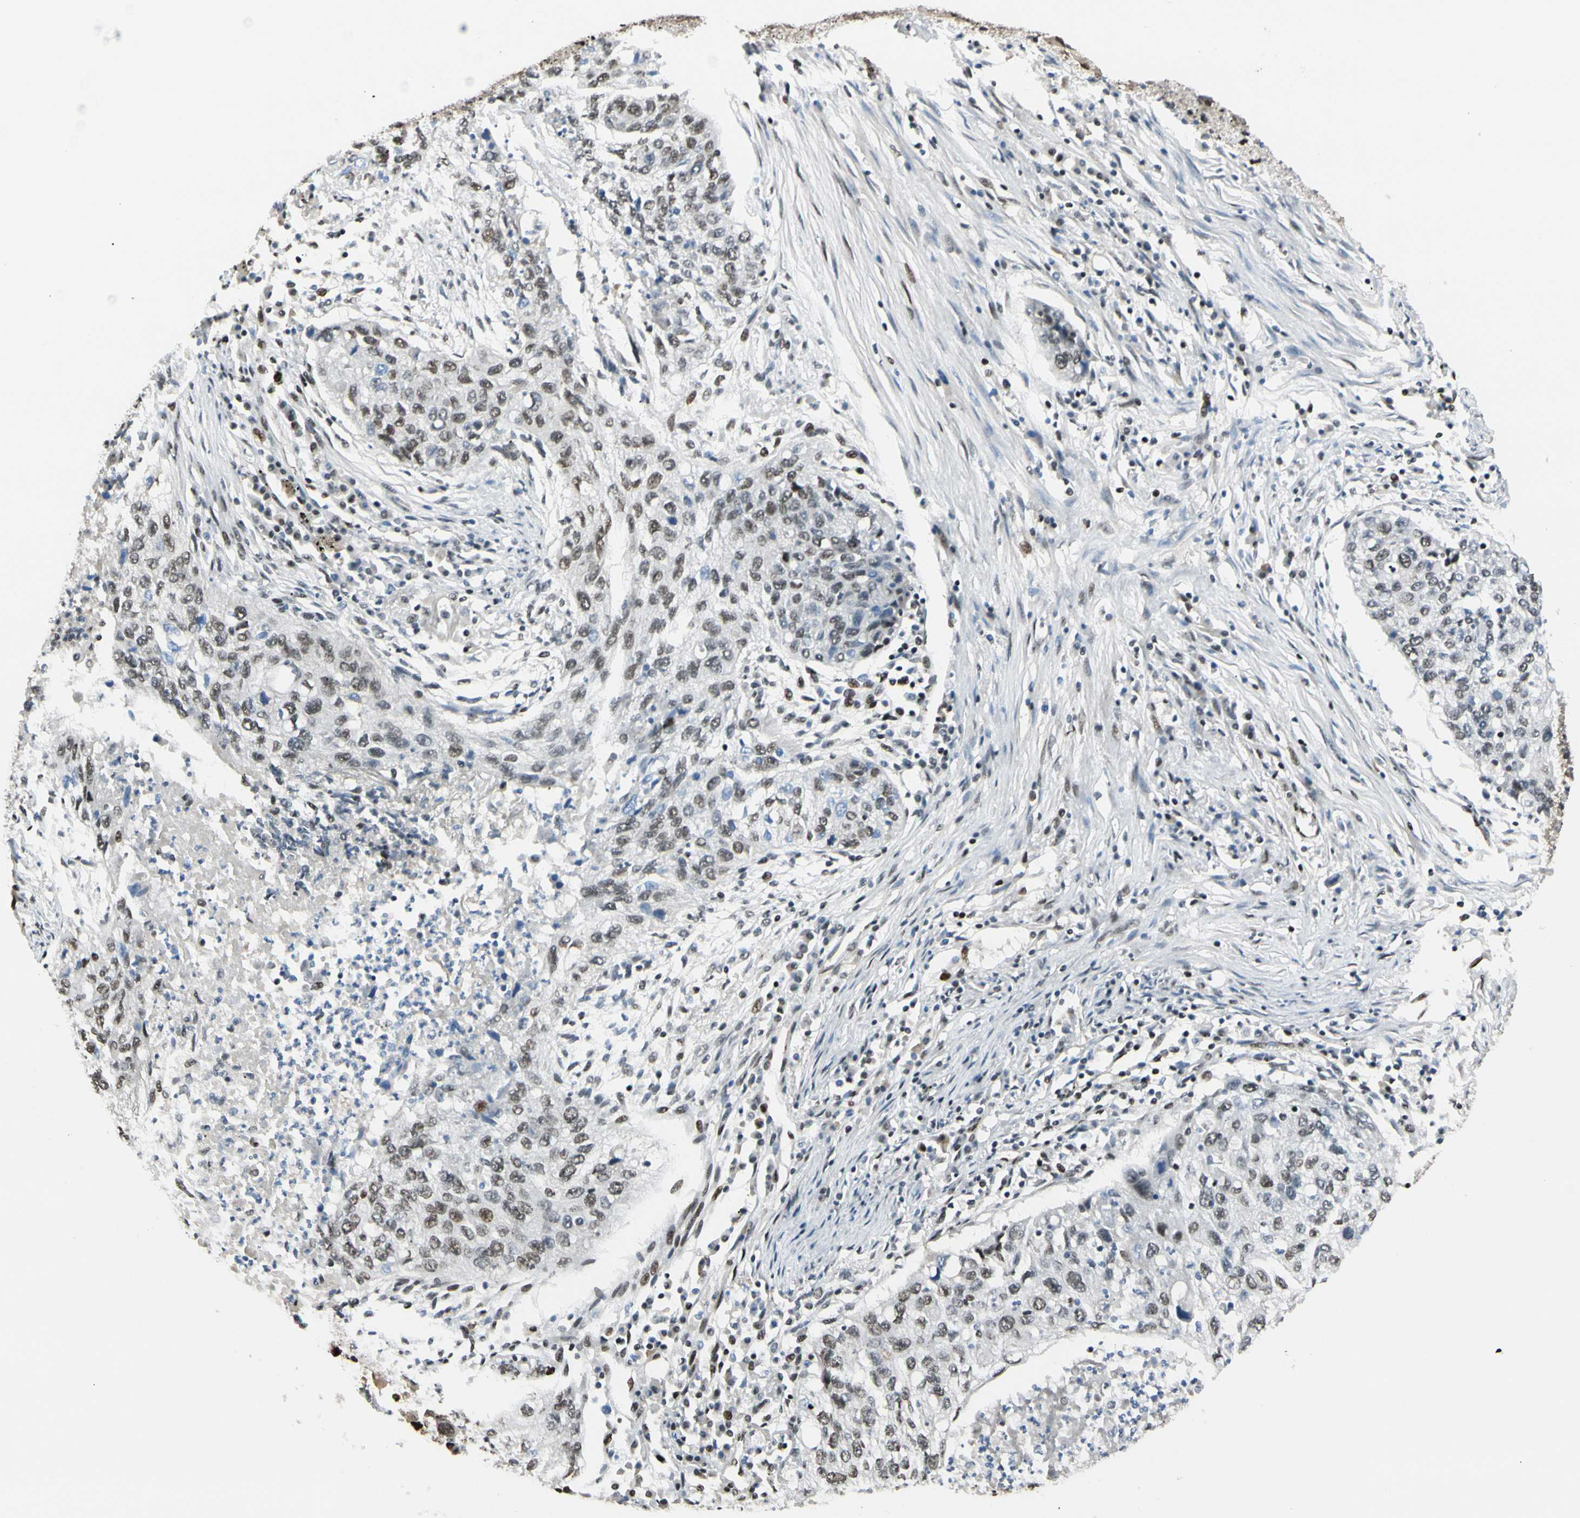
{"staining": {"intensity": "weak", "quantity": ">75%", "location": "nuclear"}, "tissue": "lung cancer", "cell_type": "Tumor cells", "image_type": "cancer", "snomed": [{"axis": "morphology", "description": "Squamous cell carcinoma, NOS"}, {"axis": "topography", "description": "Lung"}], "caption": "Immunohistochemical staining of human squamous cell carcinoma (lung) shows low levels of weak nuclear protein expression in about >75% of tumor cells.", "gene": "SUFU", "patient": {"sex": "female", "age": 63}}